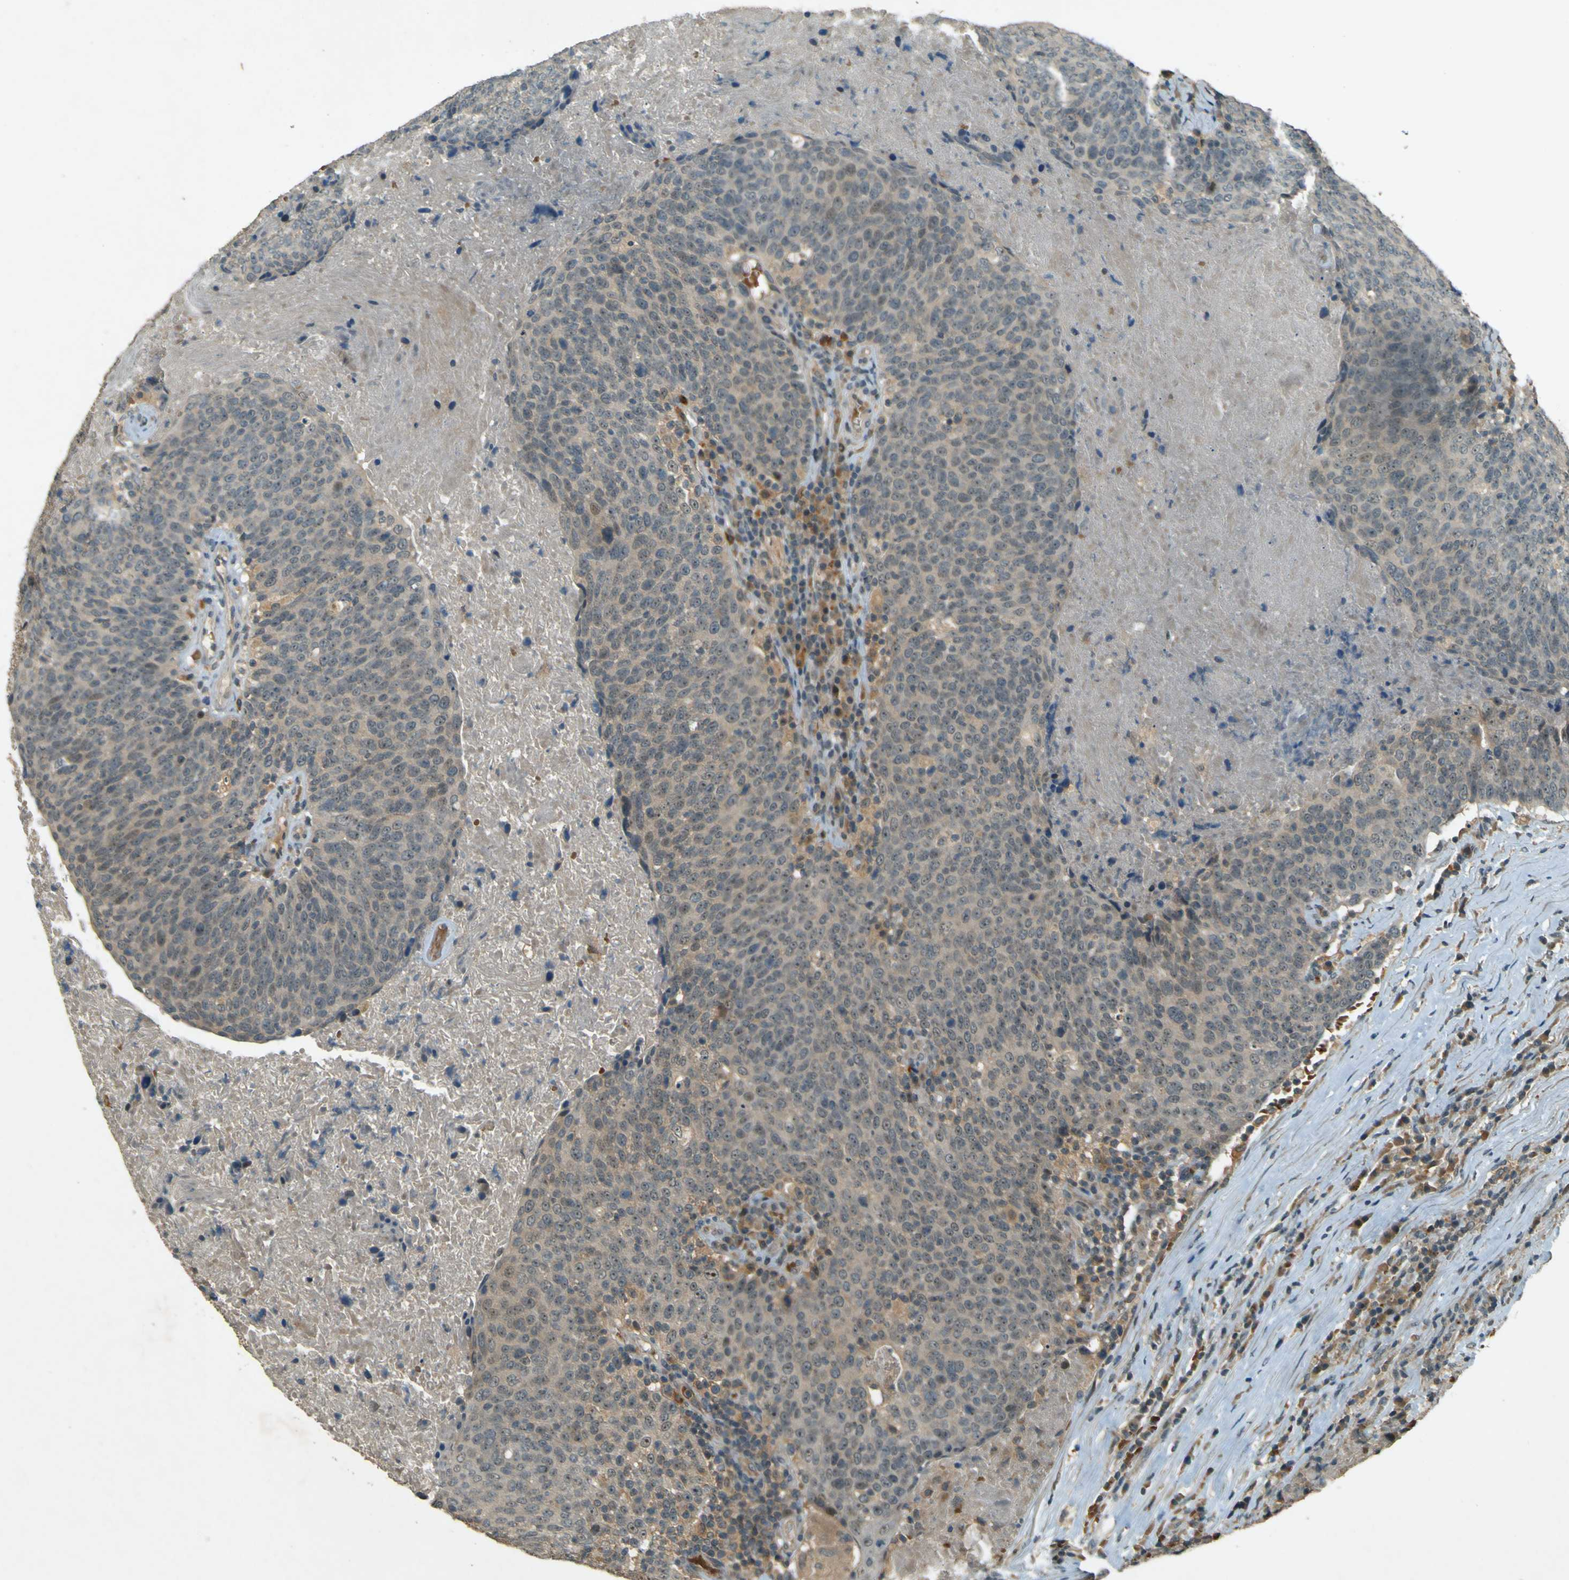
{"staining": {"intensity": "weak", "quantity": ">75%", "location": "cytoplasmic/membranous"}, "tissue": "head and neck cancer", "cell_type": "Tumor cells", "image_type": "cancer", "snomed": [{"axis": "morphology", "description": "Squamous cell carcinoma, NOS"}, {"axis": "morphology", "description": "Squamous cell carcinoma, metastatic, NOS"}, {"axis": "topography", "description": "Lymph node"}, {"axis": "topography", "description": "Head-Neck"}], "caption": "Protein expression by immunohistochemistry displays weak cytoplasmic/membranous positivity in about >75% of tumor cells in head and neck cancer (squamous cell carcinoma).", "gene": "MPDZ", "patient": {"sex": "male", "age": 62}}